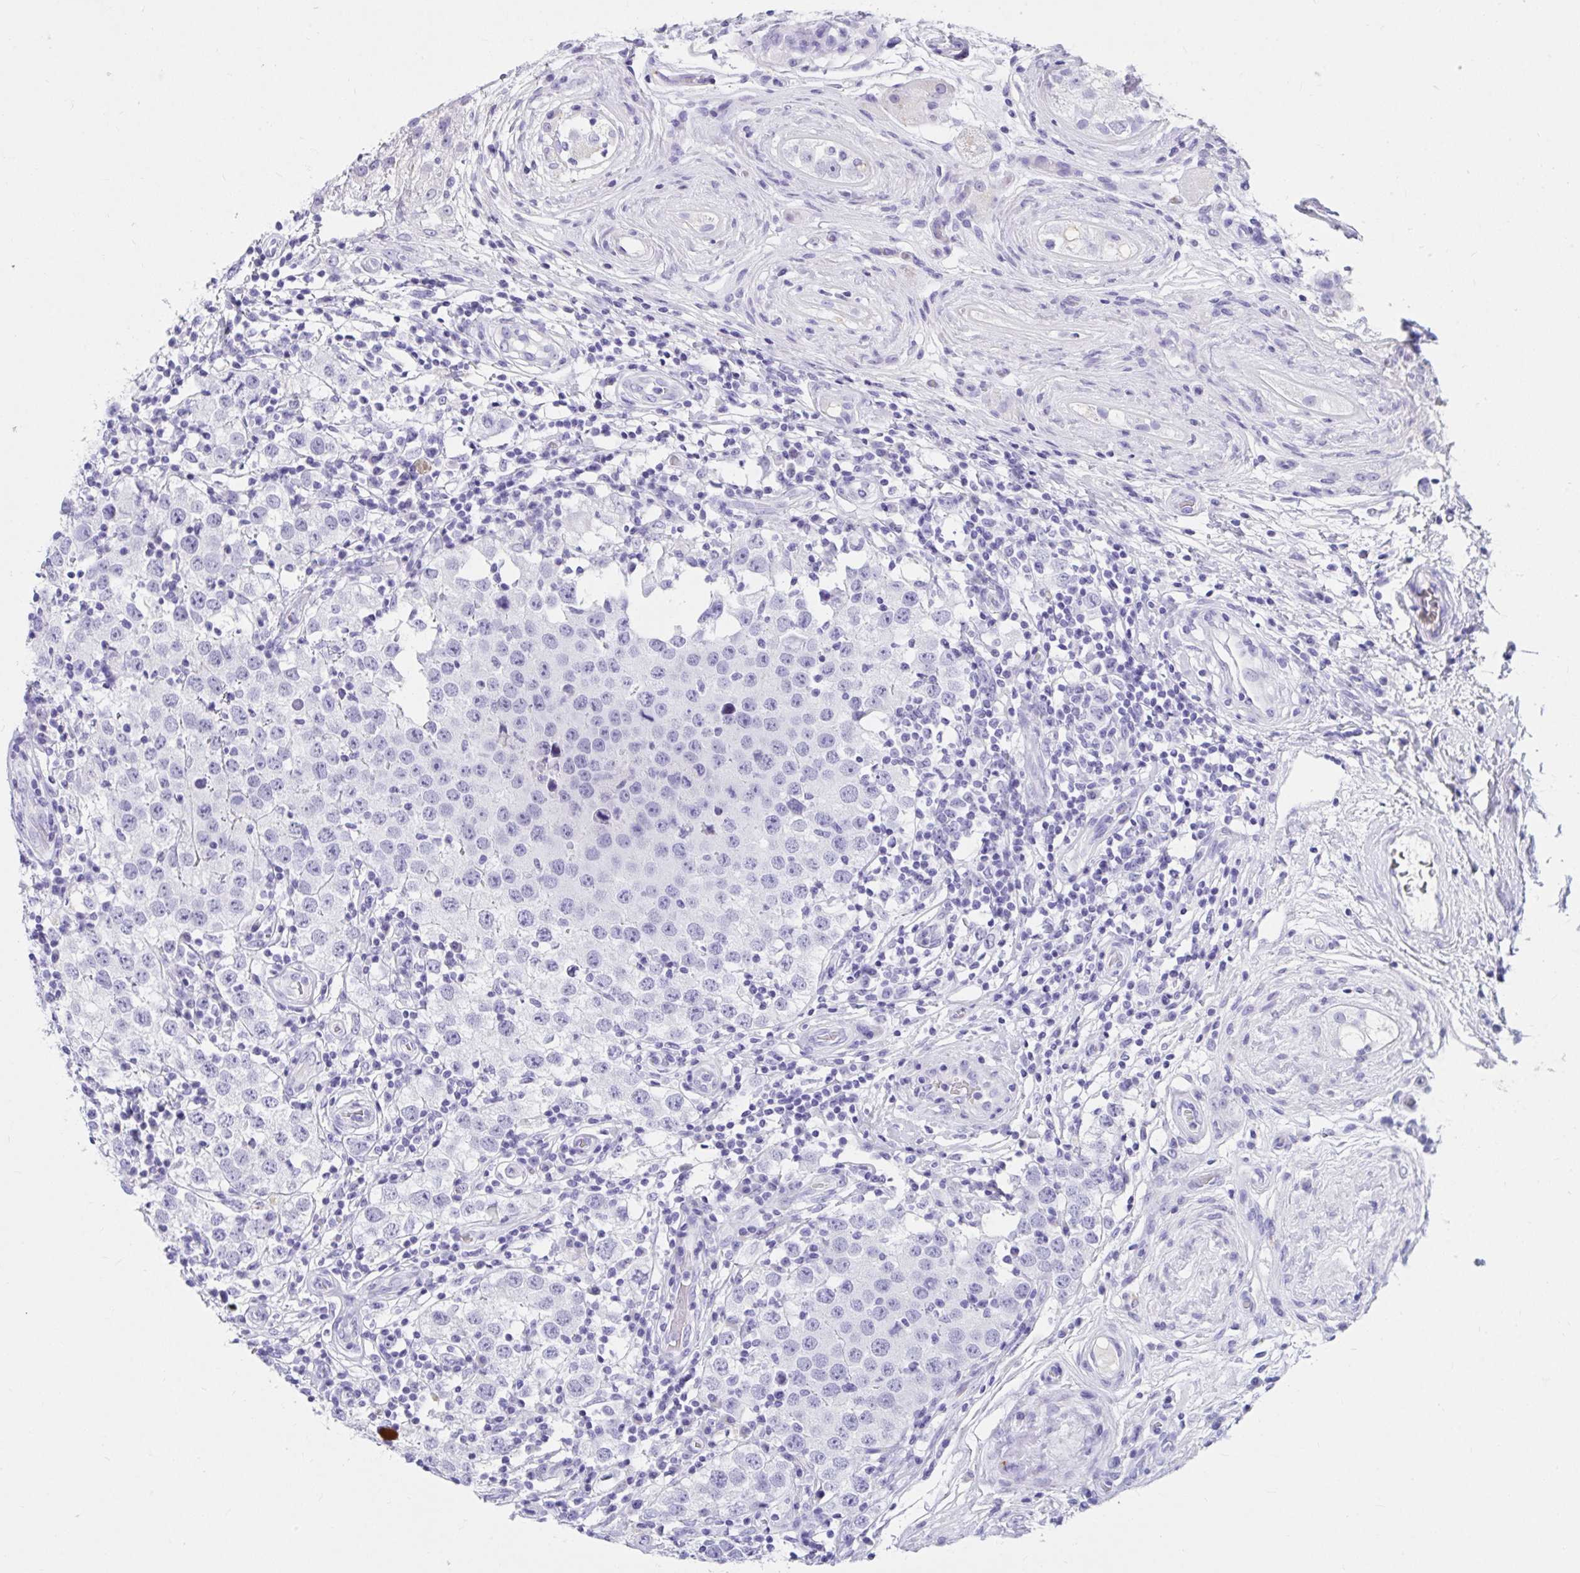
{"staining": {"intensity": "negative", "quantity": "none", "location": "none"}, "tissue": "testis cancer", "cell_type": "Tumor cells", "image_type": "cancer", "snomed": [{"axis": "morphology", "description": "Seminoma, NOS"}, {"axis": "topography", "description": "Testis"}], "caption": "This is a photomicrograph of IHC staining of testis cancer (seminoma), which shows no positivity in tumor cells. (Immunohistochemistry (ihc), brightfield microscopy, high magnification).", "gene": "DPEP3", "patient": {"sex": "male", "age": 34}}